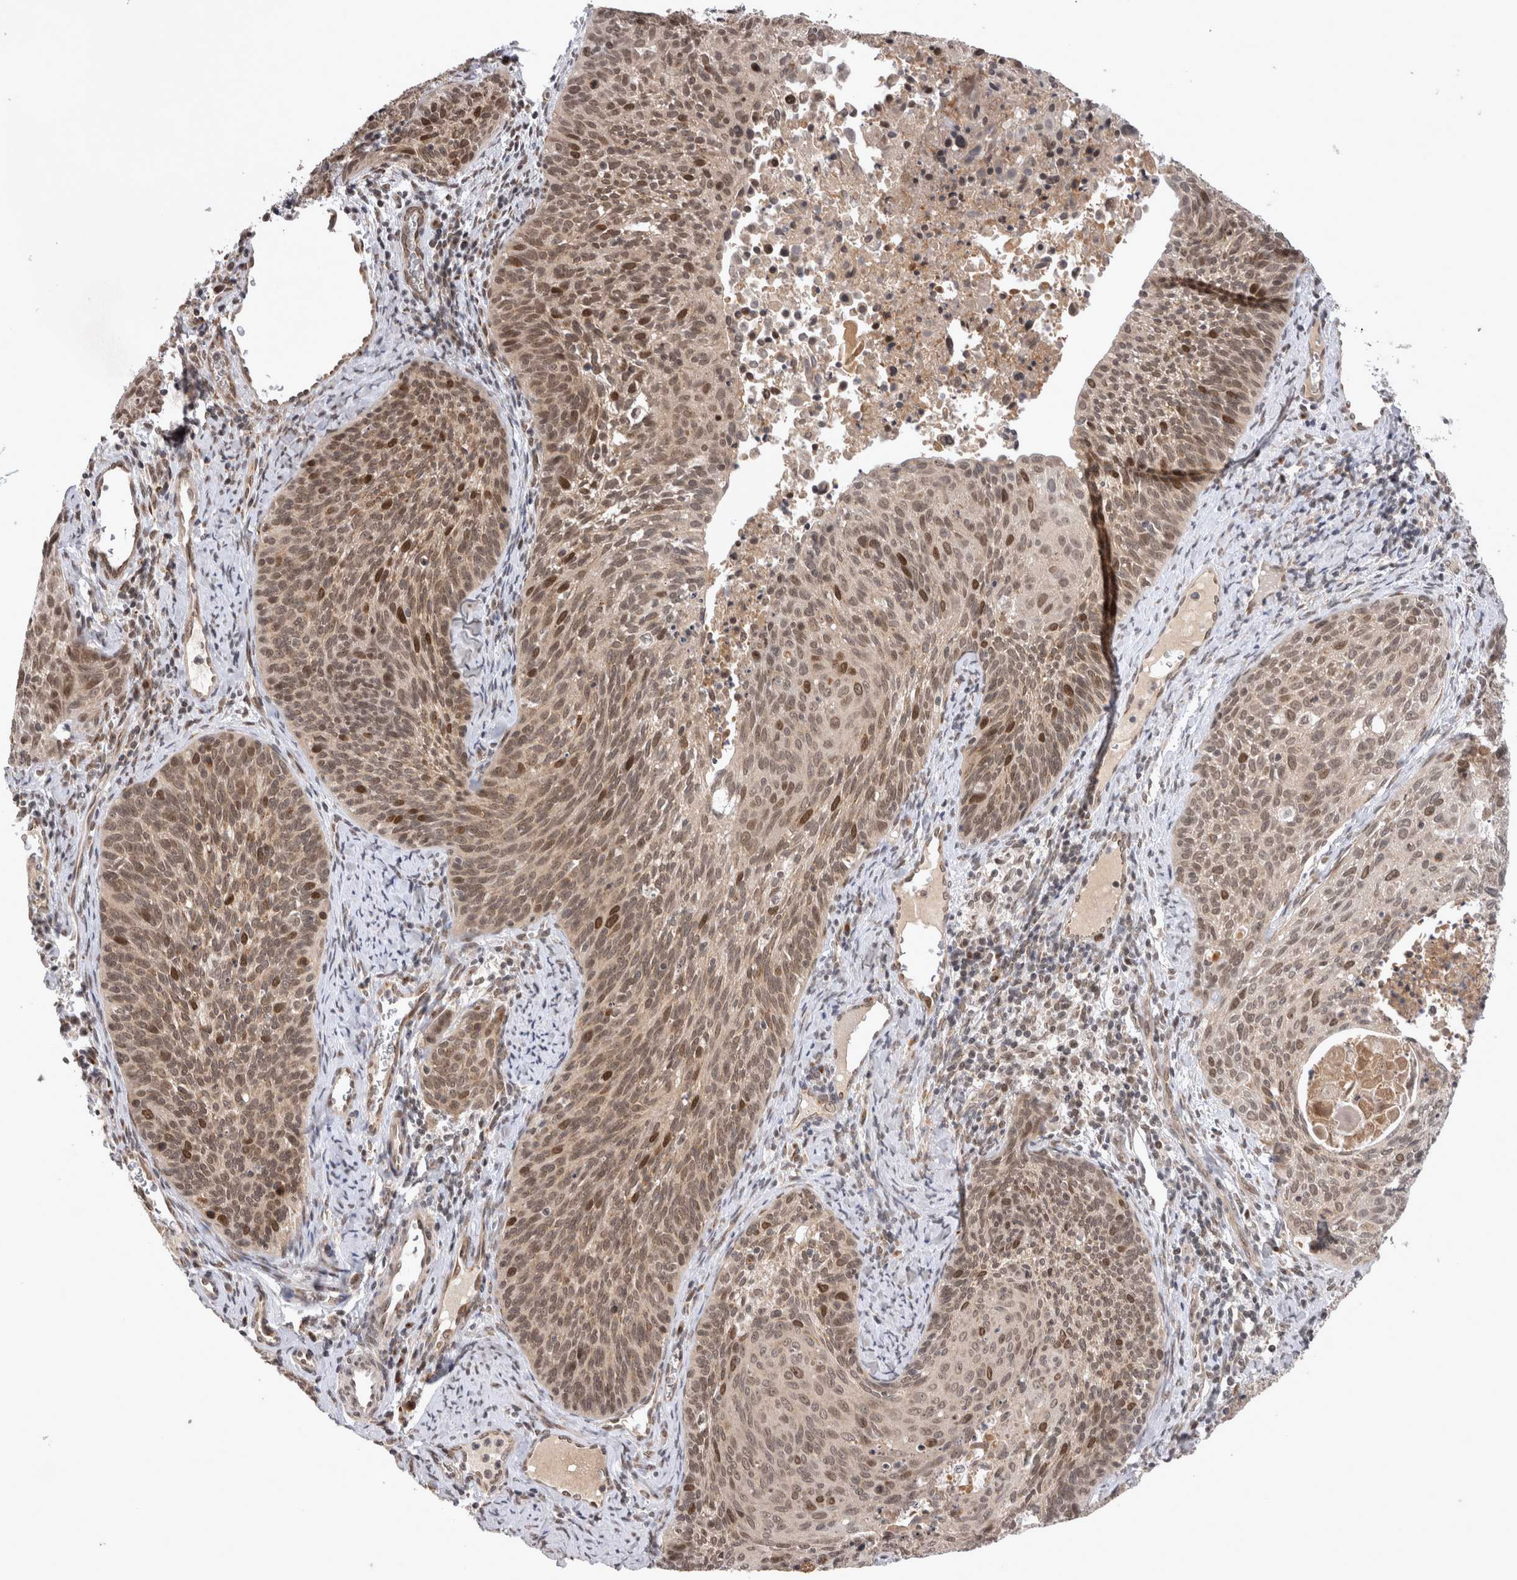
{"staining": {"intensity": "moderate", "quantity": ">75%", "location": "nuclear"}, "tissue": "cervical cancer", "cell_type": "Tumor cells", "image_type": "cancer", "snomed": [{"axis": "morphology", "description": "Squamous cell carcinoma, NOS"}, {"axis": "topography", "description": "Cervix"}], "caption": "This is a photomicrograph of IHC staining of squamous cell carcinoma (cervical), which shows moderate staining in the nuclear of tumor cells.", "gene": "TMEM65", "patient": {"sex": "female", "age": 55}}